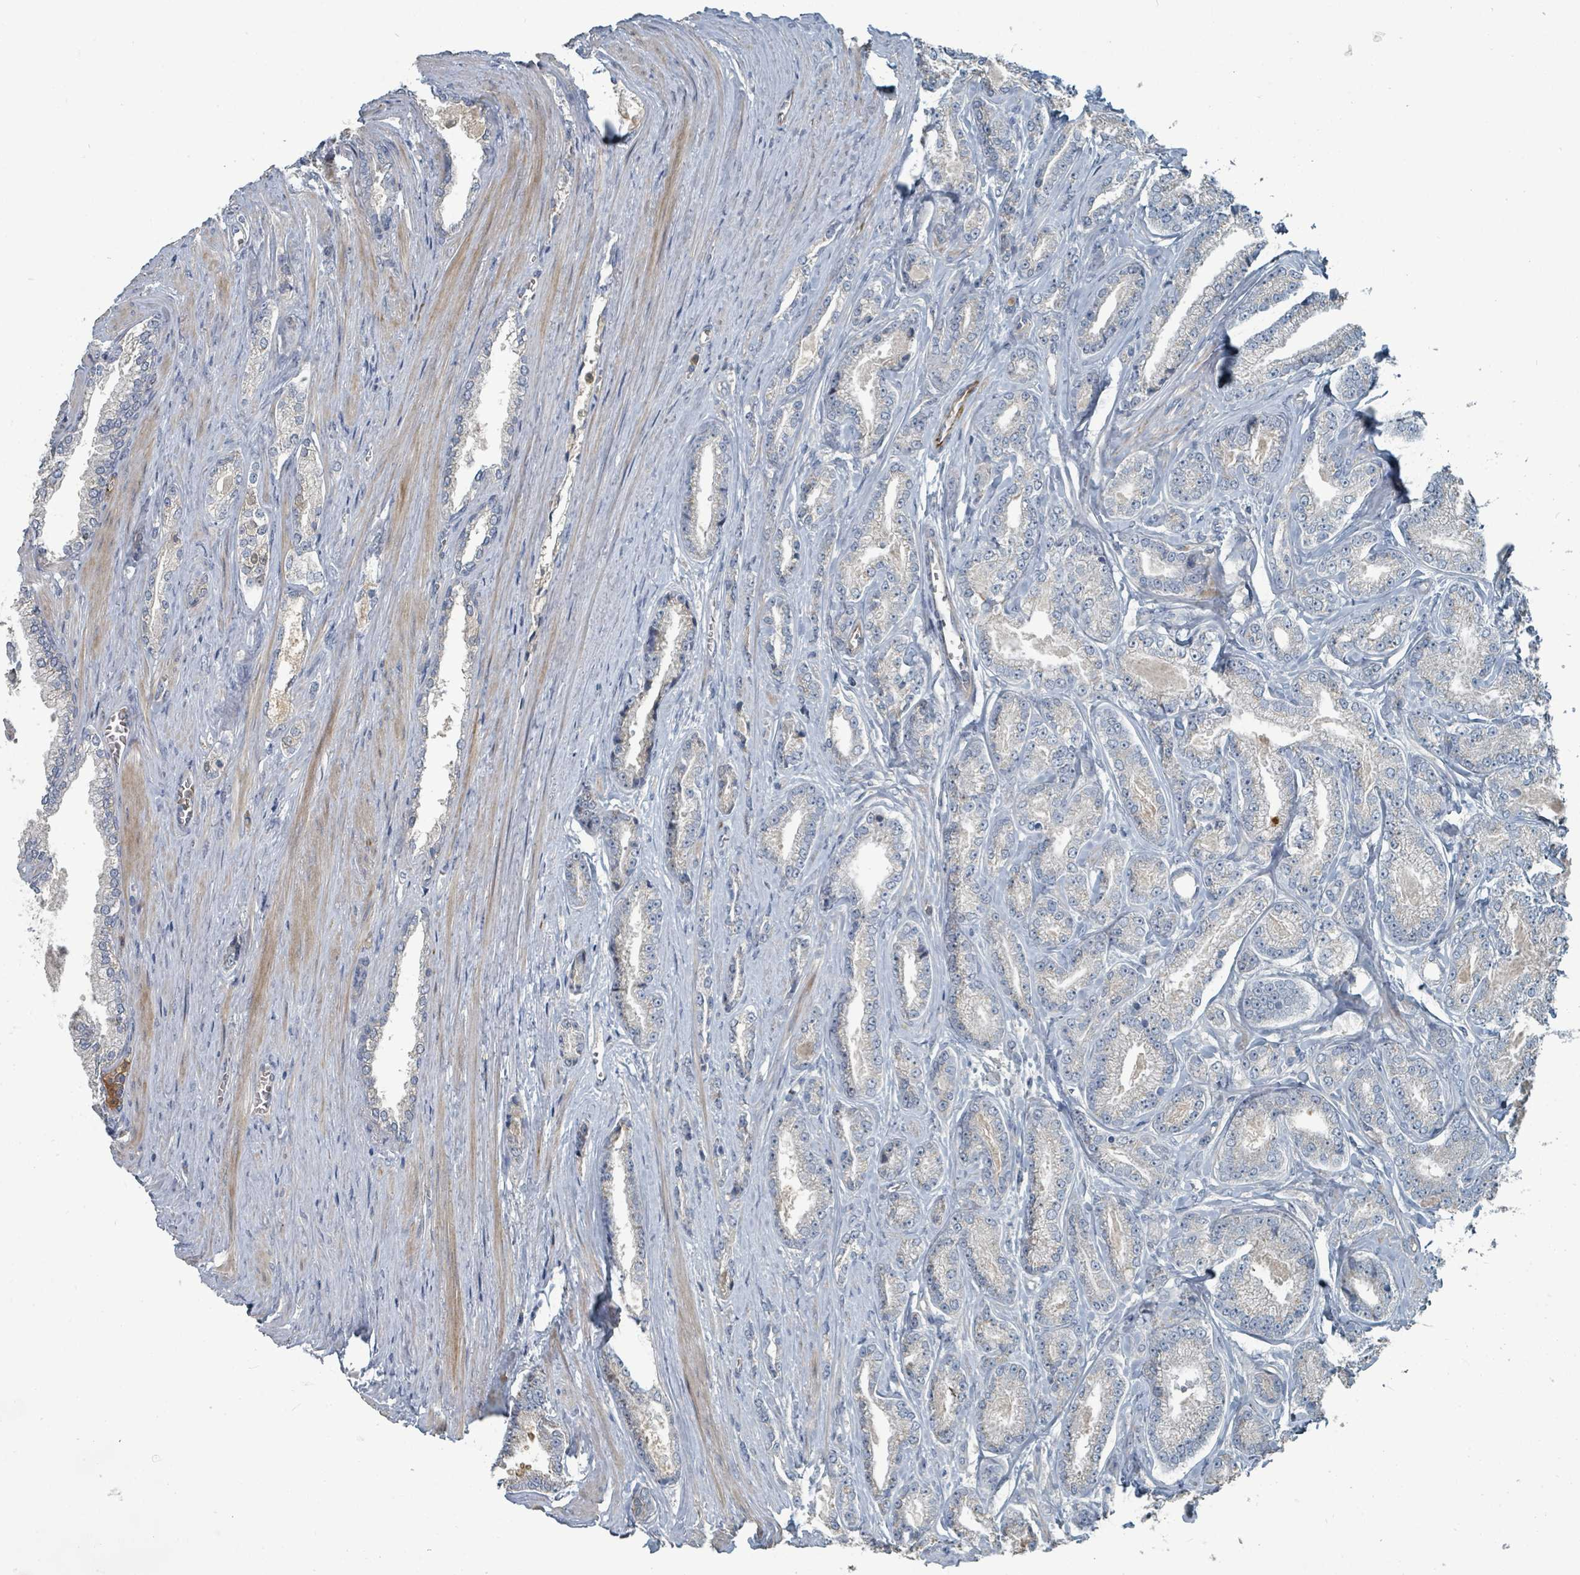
{"staining": {"intensity": "negative", "quantity": "none", "location": "none"}, "tissue": "prostate cancer", "cell_type": "Tumor cells", "image_type": "cancer", "snomed": [{"axis": "morphology", "description": "Adenocarcinoma, NOS"}, {"axis": "topography", "description": "Prostate and seminal vesicle, NOS"}], "caption": "Immunohistochemical staining of prostate cancer exhibits no significant positivity in tumor cells. Nuclei are stained in blue.", "gene": "SLC44A5", "patient": {"sex": "male", "age": 76}}